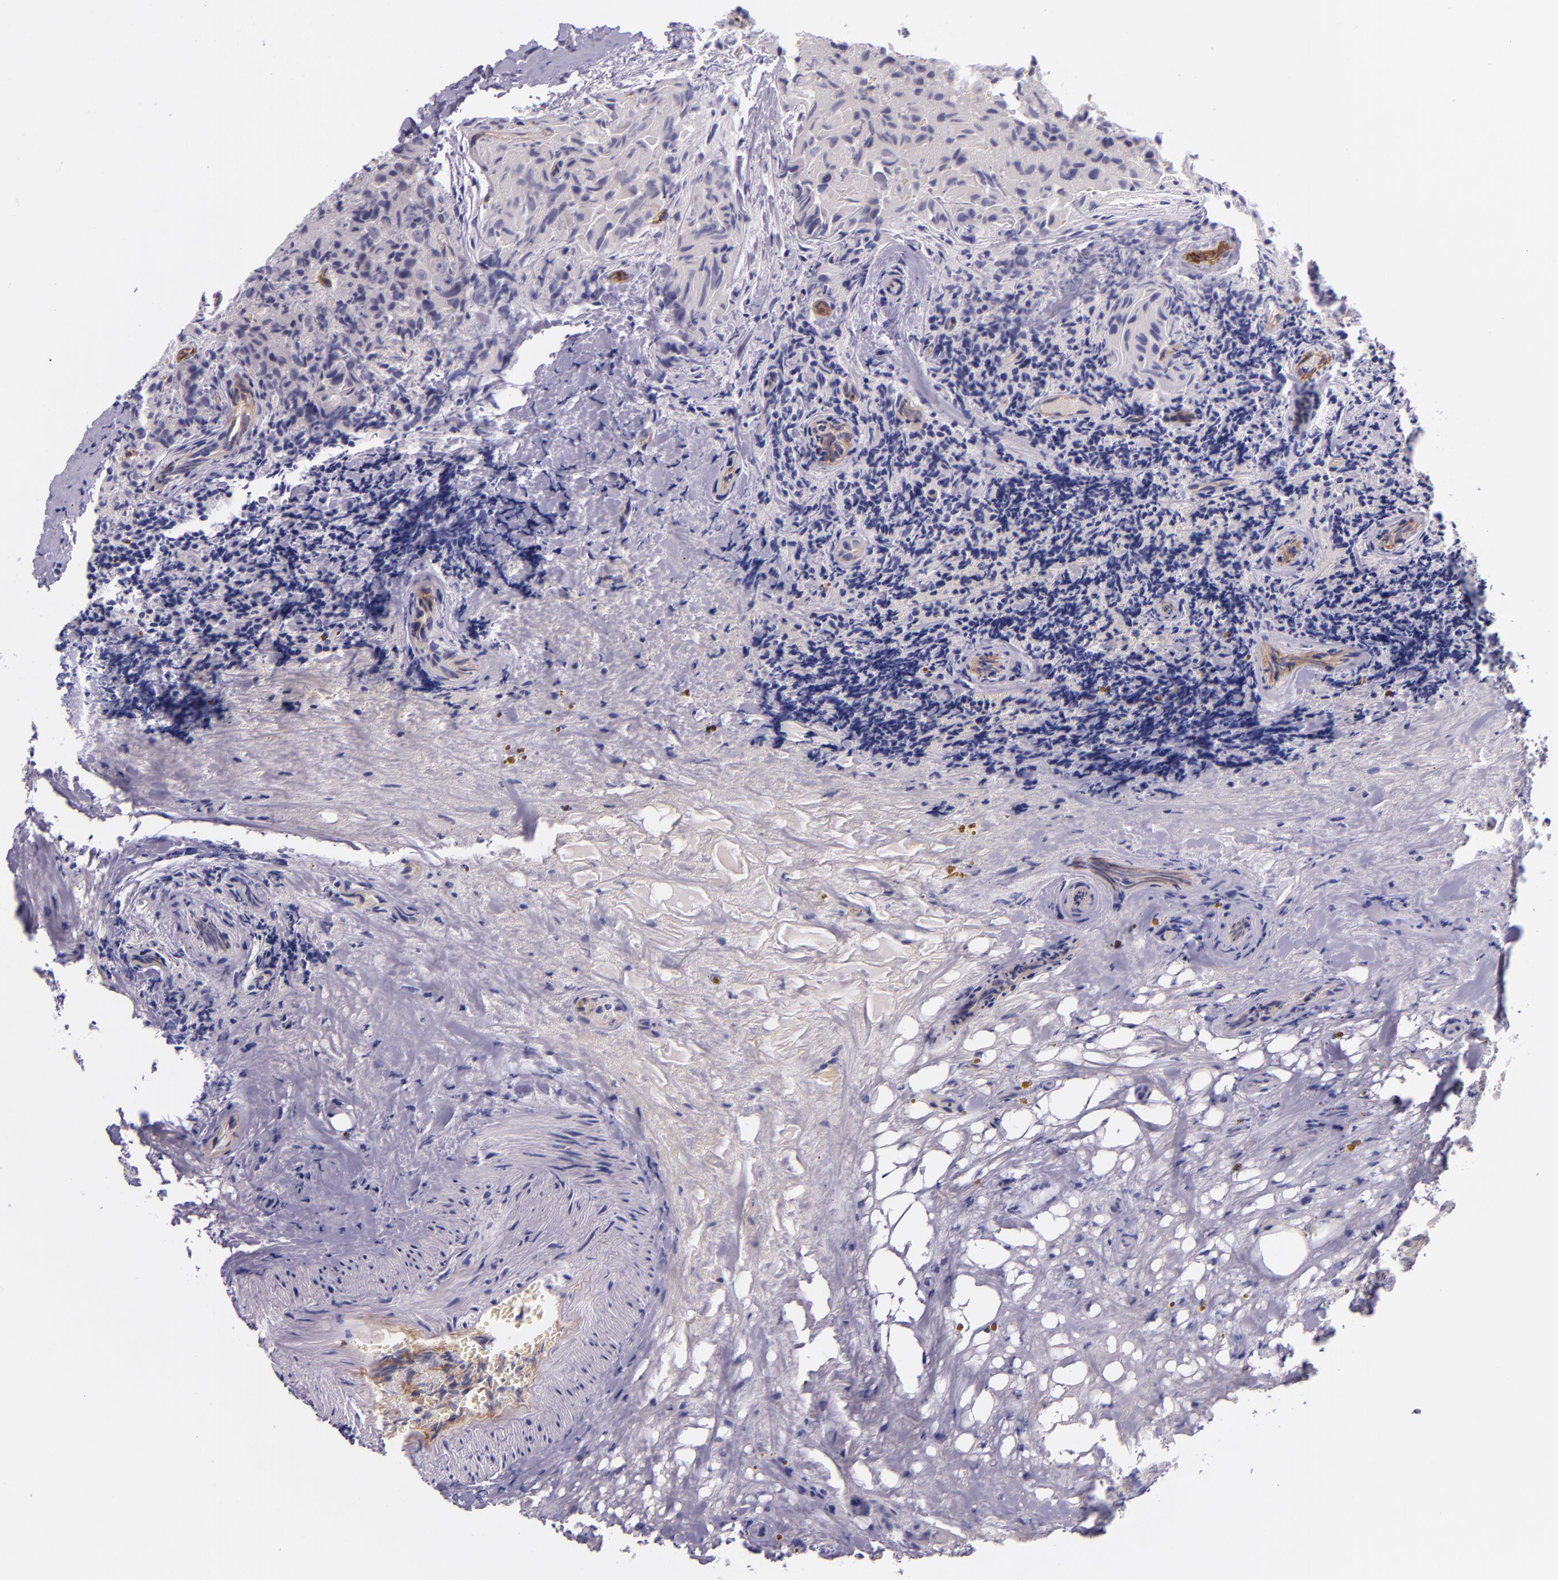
{"staining": {"intensity": "negative", "quantity": "none", "location": "none"}, "tissue": "thyroid cancer", "cell_type": "Tumor cells", "image_type": "cancer", "snomed": [{"axis": "morphology", "description": "Papillary adenocarcinoma, NOS"}, {"axis": "topography", "description": "Thyroid gland"}], "caption": "An image of thyroid cancer (papillary adenocarcinoma) stained for a protein displays no brown staining in tumor cells.", "gene": "NOS3", "patient": {"sex": "female", "age": 71}}